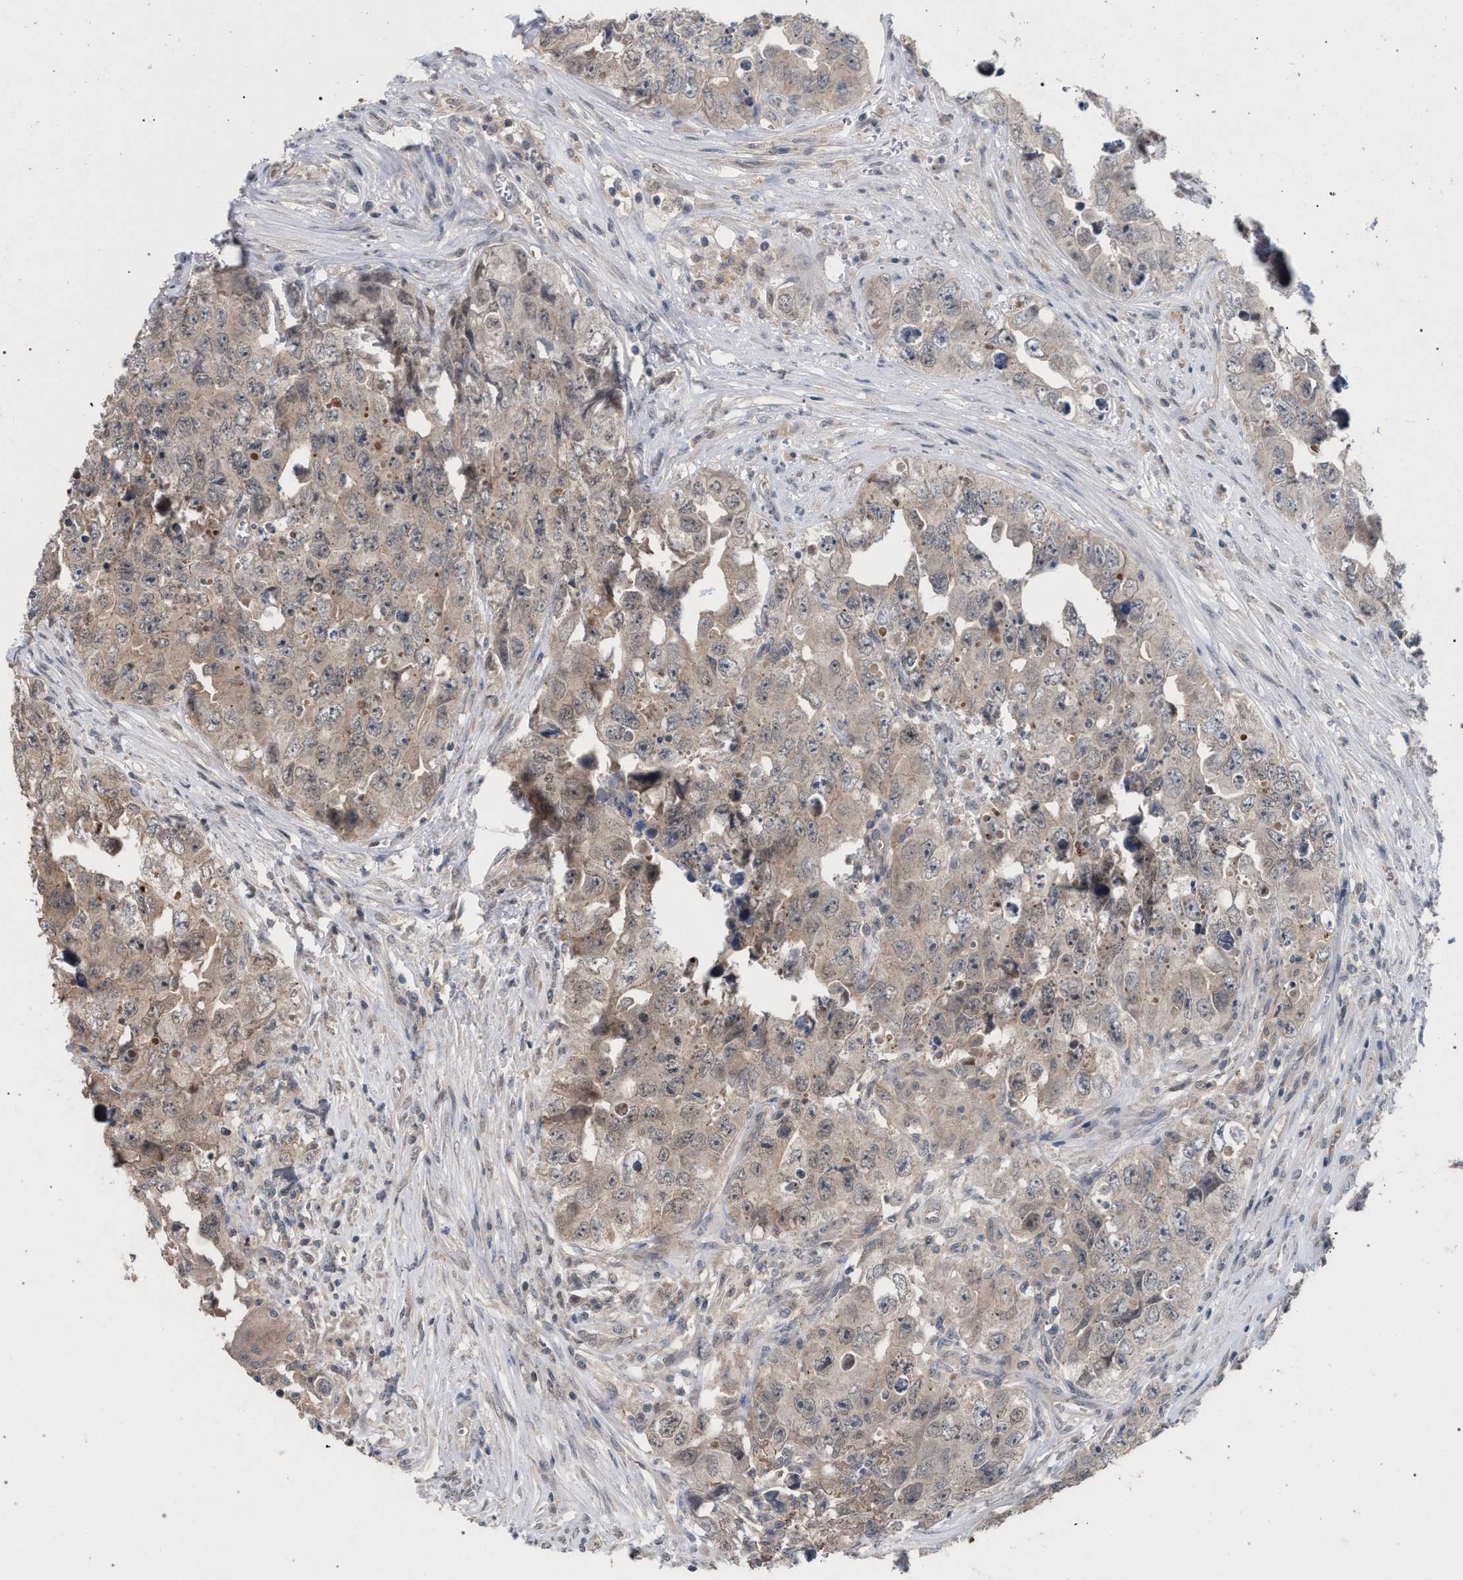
{"staining": {"intensity": "weak", "quantity": "25%-75%", "location": "cytoplasmic/membranous,nuclear"}, "tissue": "testis cancer", "cell_type": "Tumor cells", "image_type": "cancer", "snomed": [{"axis": "morphology", "description": "Seminoma, NOS"}, {"axis": "morphology", "description": "Carcinoma, Embryonal, NOS"}, {"axis": "topography", "description": "Testis"}], "caption": "Protein positivity by immunohistochemistry (IHC) displays weak cytoplasmic/membranous and nuclear positivity in about 25%-75% of tumor cells in testis embryonal carcinoma.", "gene": "TECPR1", "patient": {"sex": "male", "age": 43}}